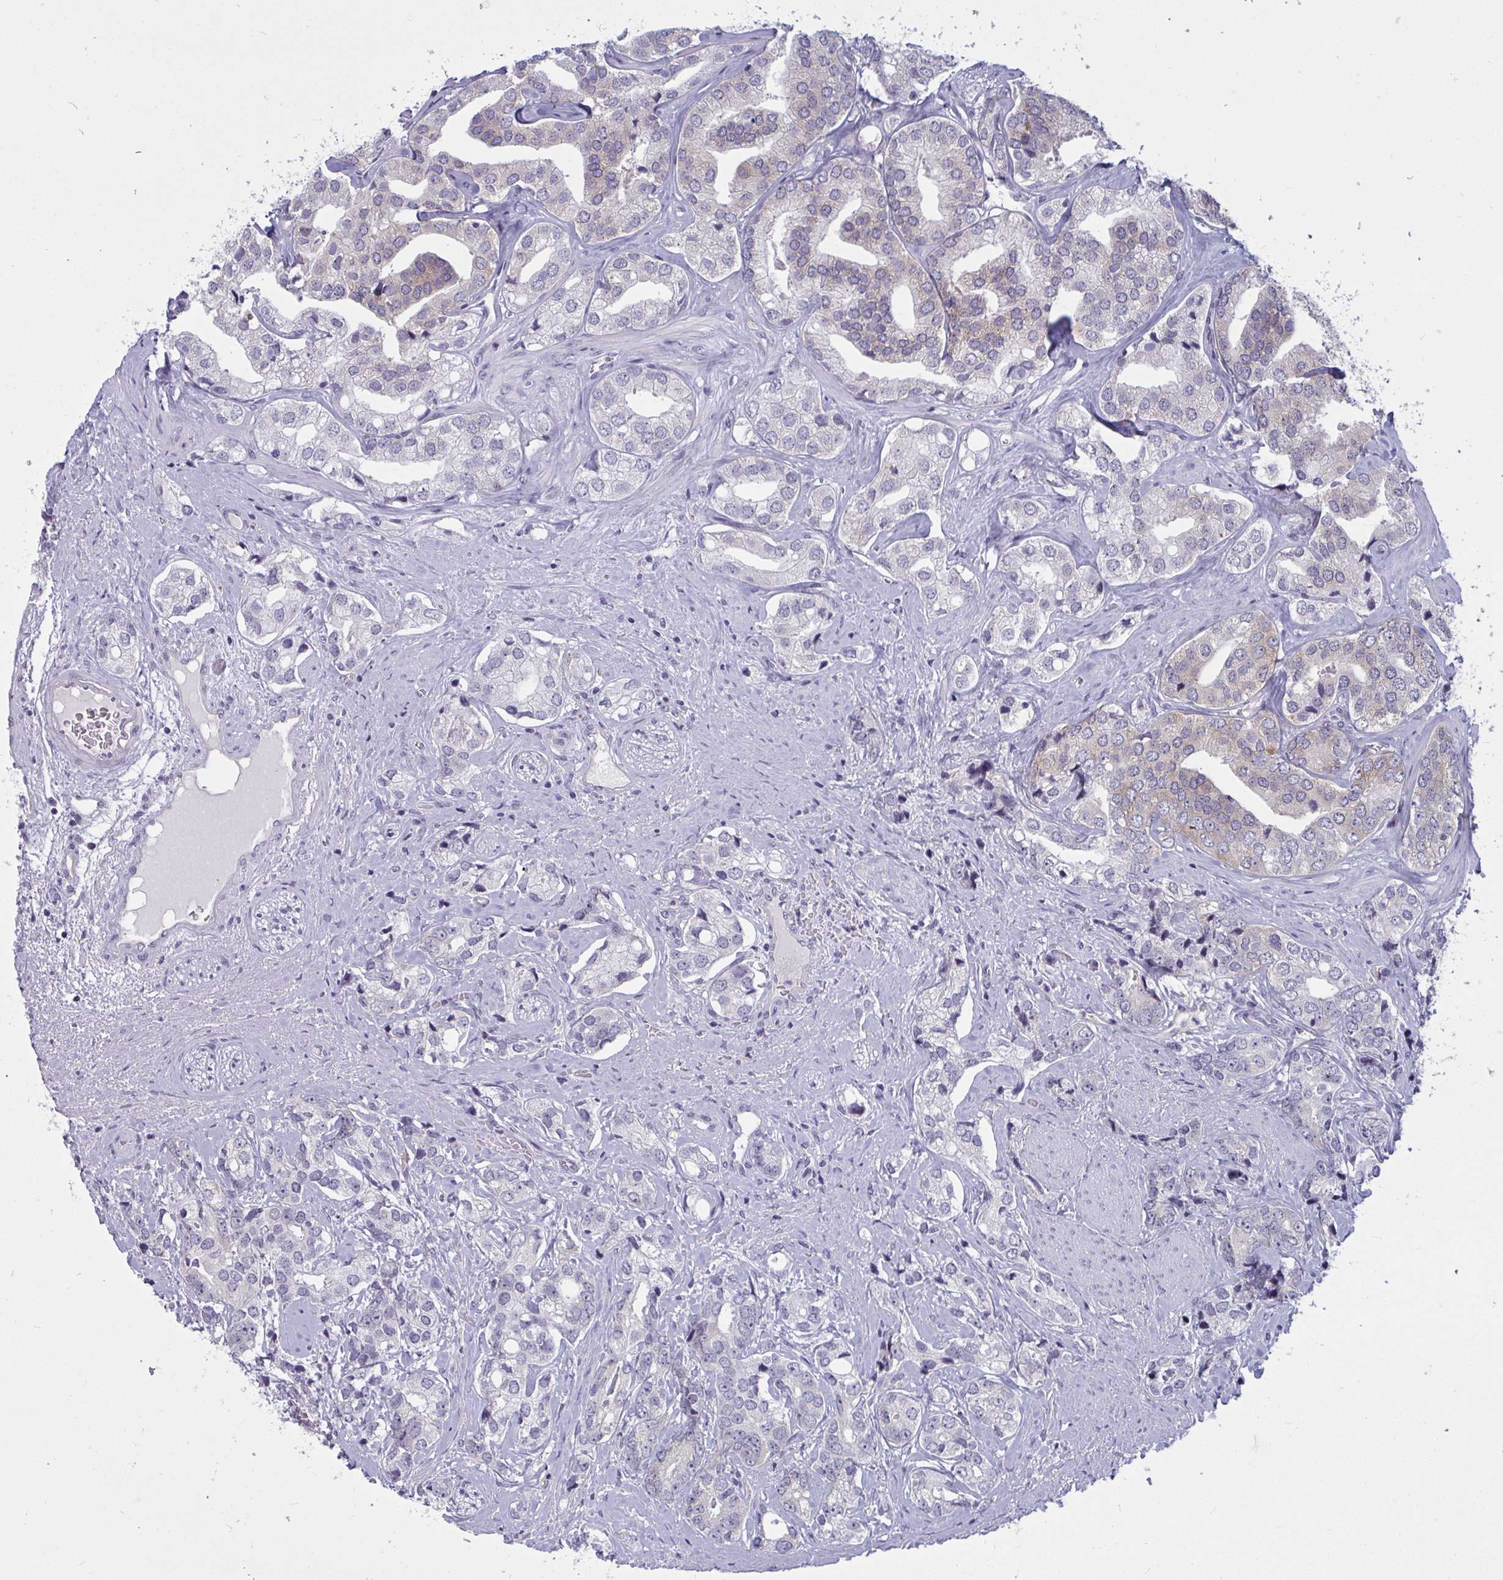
{"staining": {"intensity": "negative", "quantity": "none", "location": "none"}, "tissue": "prostate cancer", "cell_type": "Tumor cells", "image_type": "cancer", "snomed": [{"axis": "morphology", "description": "Adenocarcinoma, High grade"}, {"axis": "topography", "description": "Prostate"}], "caption": "High magnification brightfield microscopy of high-grade adenocarcinoma (prostate) stained with DAB (3,3'-diaminobenzidine) (brown) and counterstained with hematoxylin (blue): tumor cells show no significant positivity.", "gene": "TBC1D4", "patient": {"sex": "male", "age": 58}}